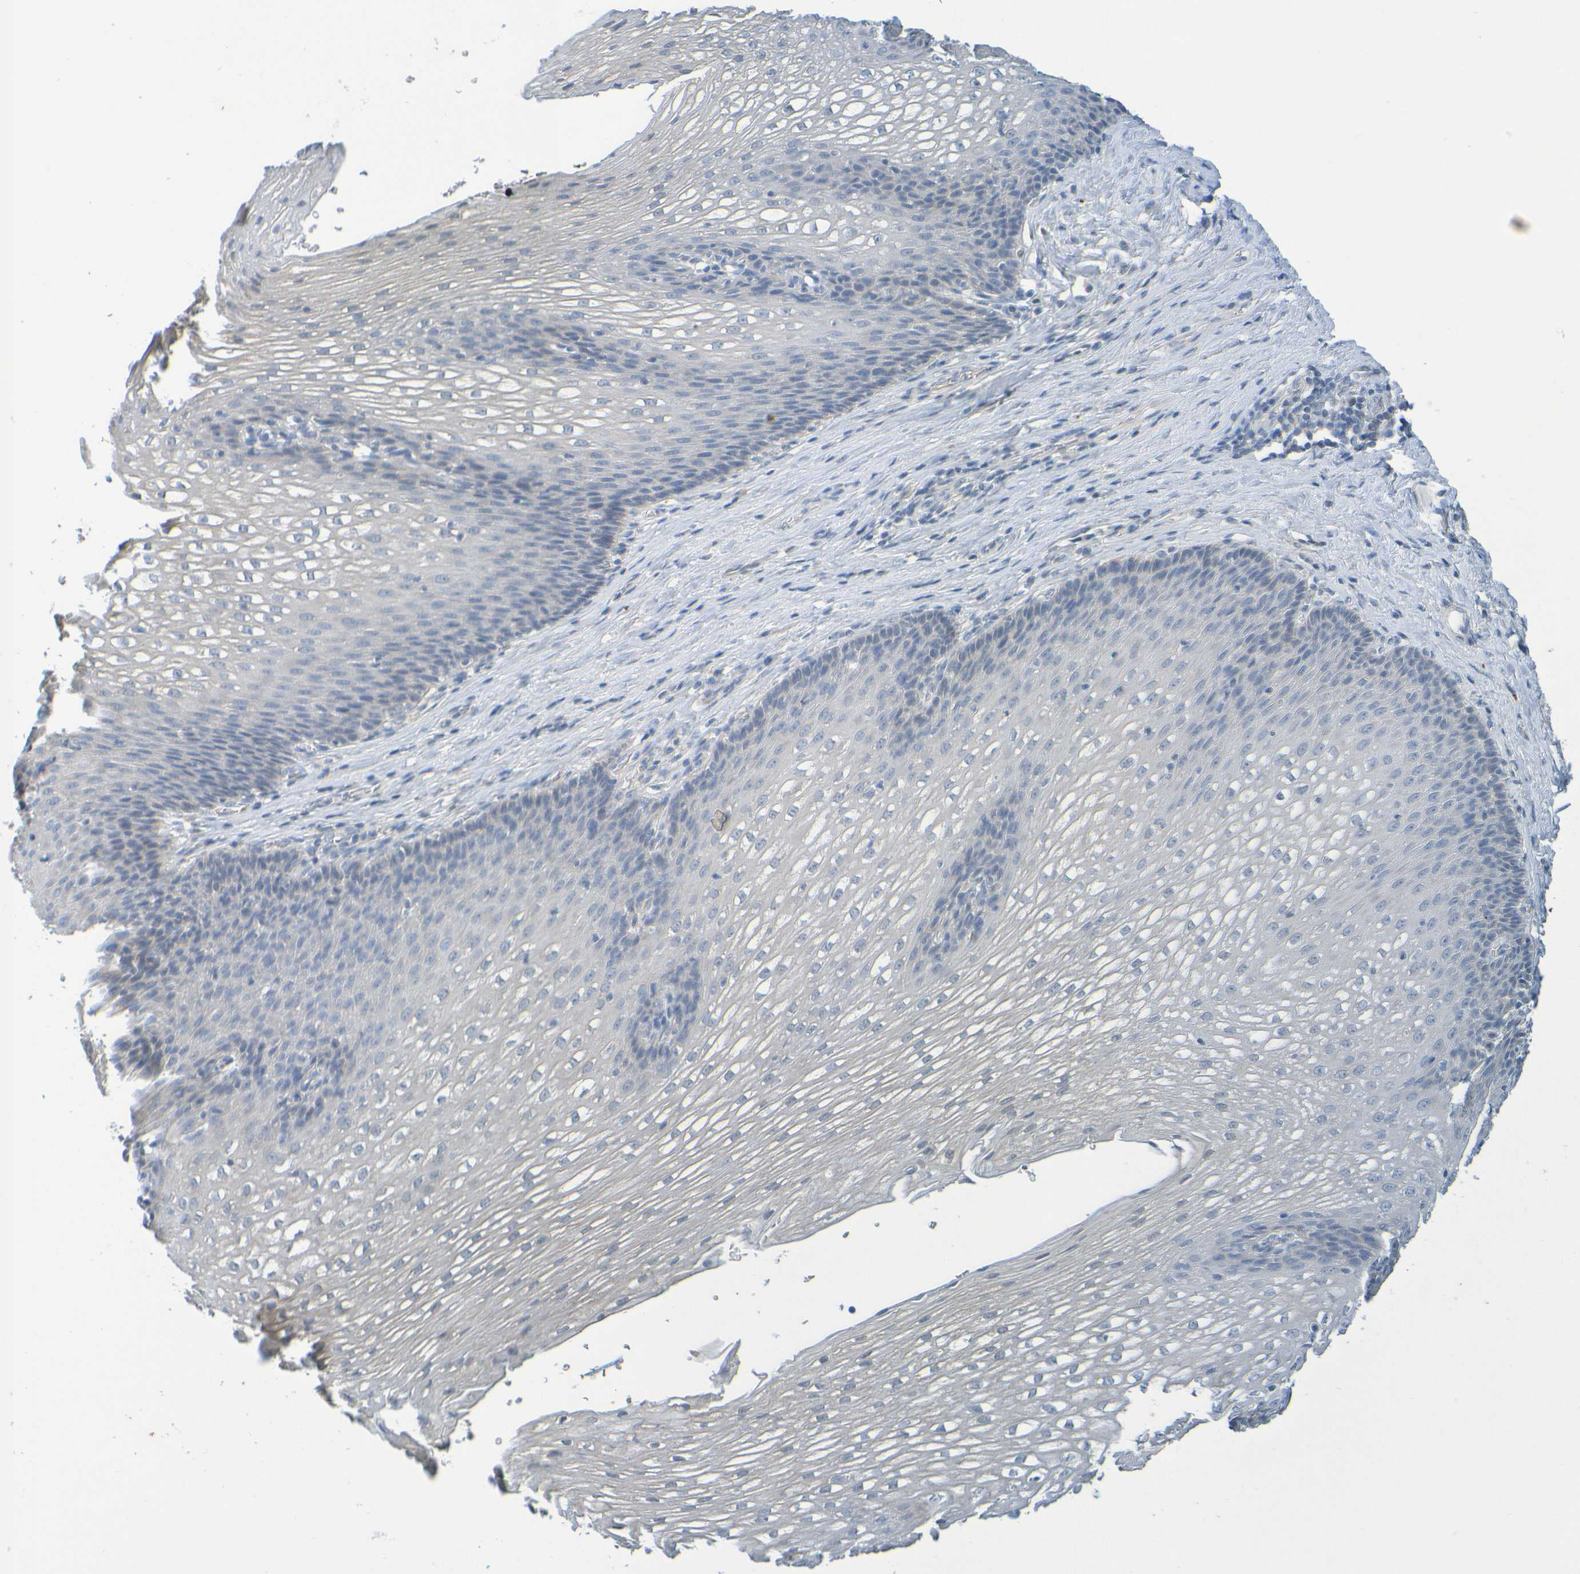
{"staining": {"intensity": "negative", "quantity": "none", "location": "none"}, "tissue": "esophagus", "cell_type": "Squamous epithelial cells", "image_type": "normal", "snomed": [{"axis": "morphology", "description": "Normal tissue, NOS"}, {"axis": "topography", "description": "Esophagus"}], "caption": "The immunohistochemistry (IHC) photomicrograph has no significant positivity in squamous epithelial cells of esophagus.", "gene": "CYP4F2", "patient": {"sex": "male", "age": 48}}